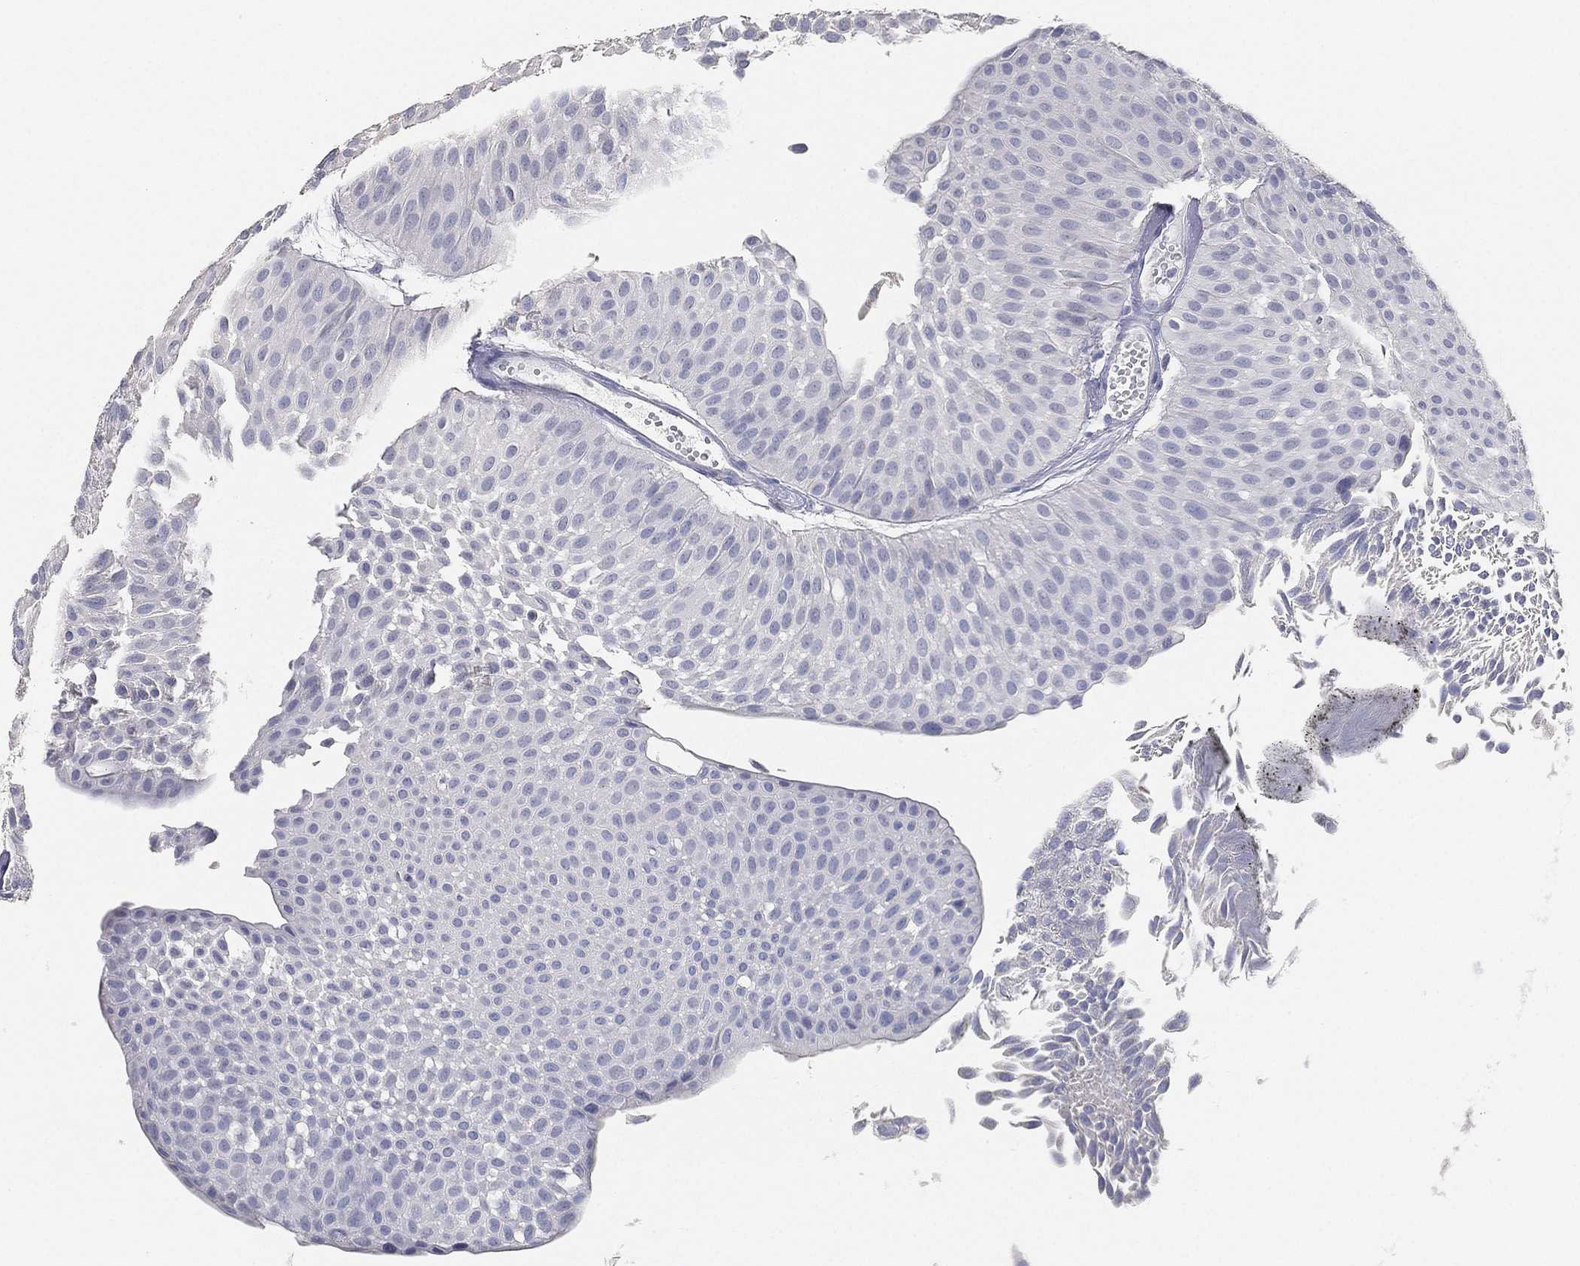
{"staining": {"intensity": "negative", "quantity": "none", "location": "none"}, "tissue": "urothelial cancer", "cell_type": "Tumor cells", "image_type": "cancer", "snomed": [{"axis": "morphology", "description": "Urothelial carcinoma, Low grade"}, {"axis": "topography", "description": "Urinary bladder"}], "caption": "Human urothelial cancer stained for a protein using immunohistochemistry demonstrates no positivity in tumor cells.", "gene": "FAM187B", "patient": {"sex": "male", "age": 64}}